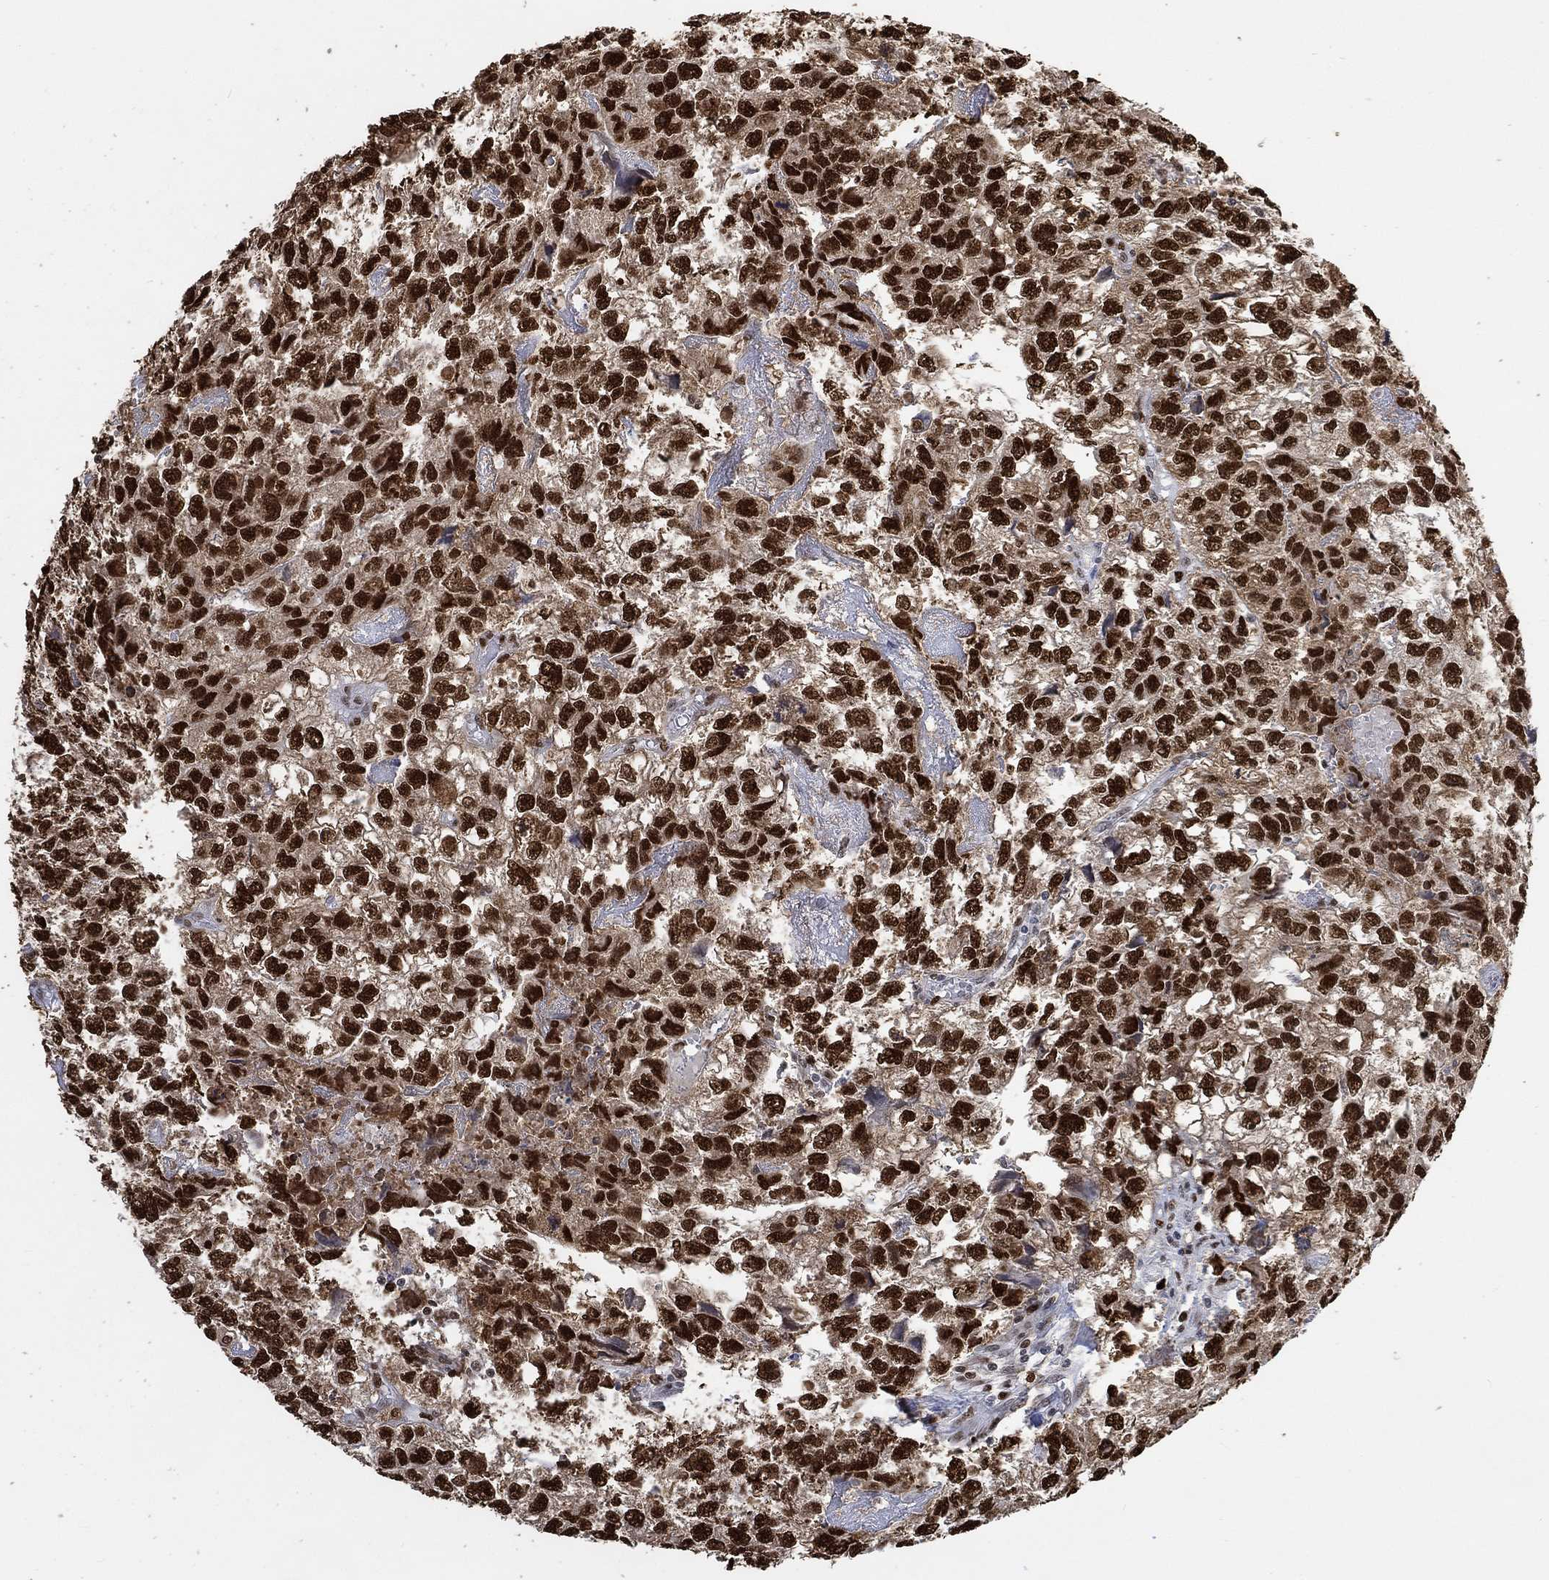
{"staining": {"intensity": "strong", "quantity": ">75%", "location": "nuclear"}, "tissue": "testis cancer", "cell_type": "Tumor cells", "image_type": "cancer", "snomed": [{"axis": "morphology", "description": "Carcinoma, Embryonal, NOS"}, {"axis": "morphology", "description": "Teratoma, malignant, NOS"}, {"axis": "topography", "description": "Testis"}], "caption": "This micrograph shows immunohistochemistry staining of human testis embryonal carcinoma, with high strong nuclear expression in about >75% of tumor cells.", "gene": "RAD54L2", "patient": {"sex": "male", "age": 44}}